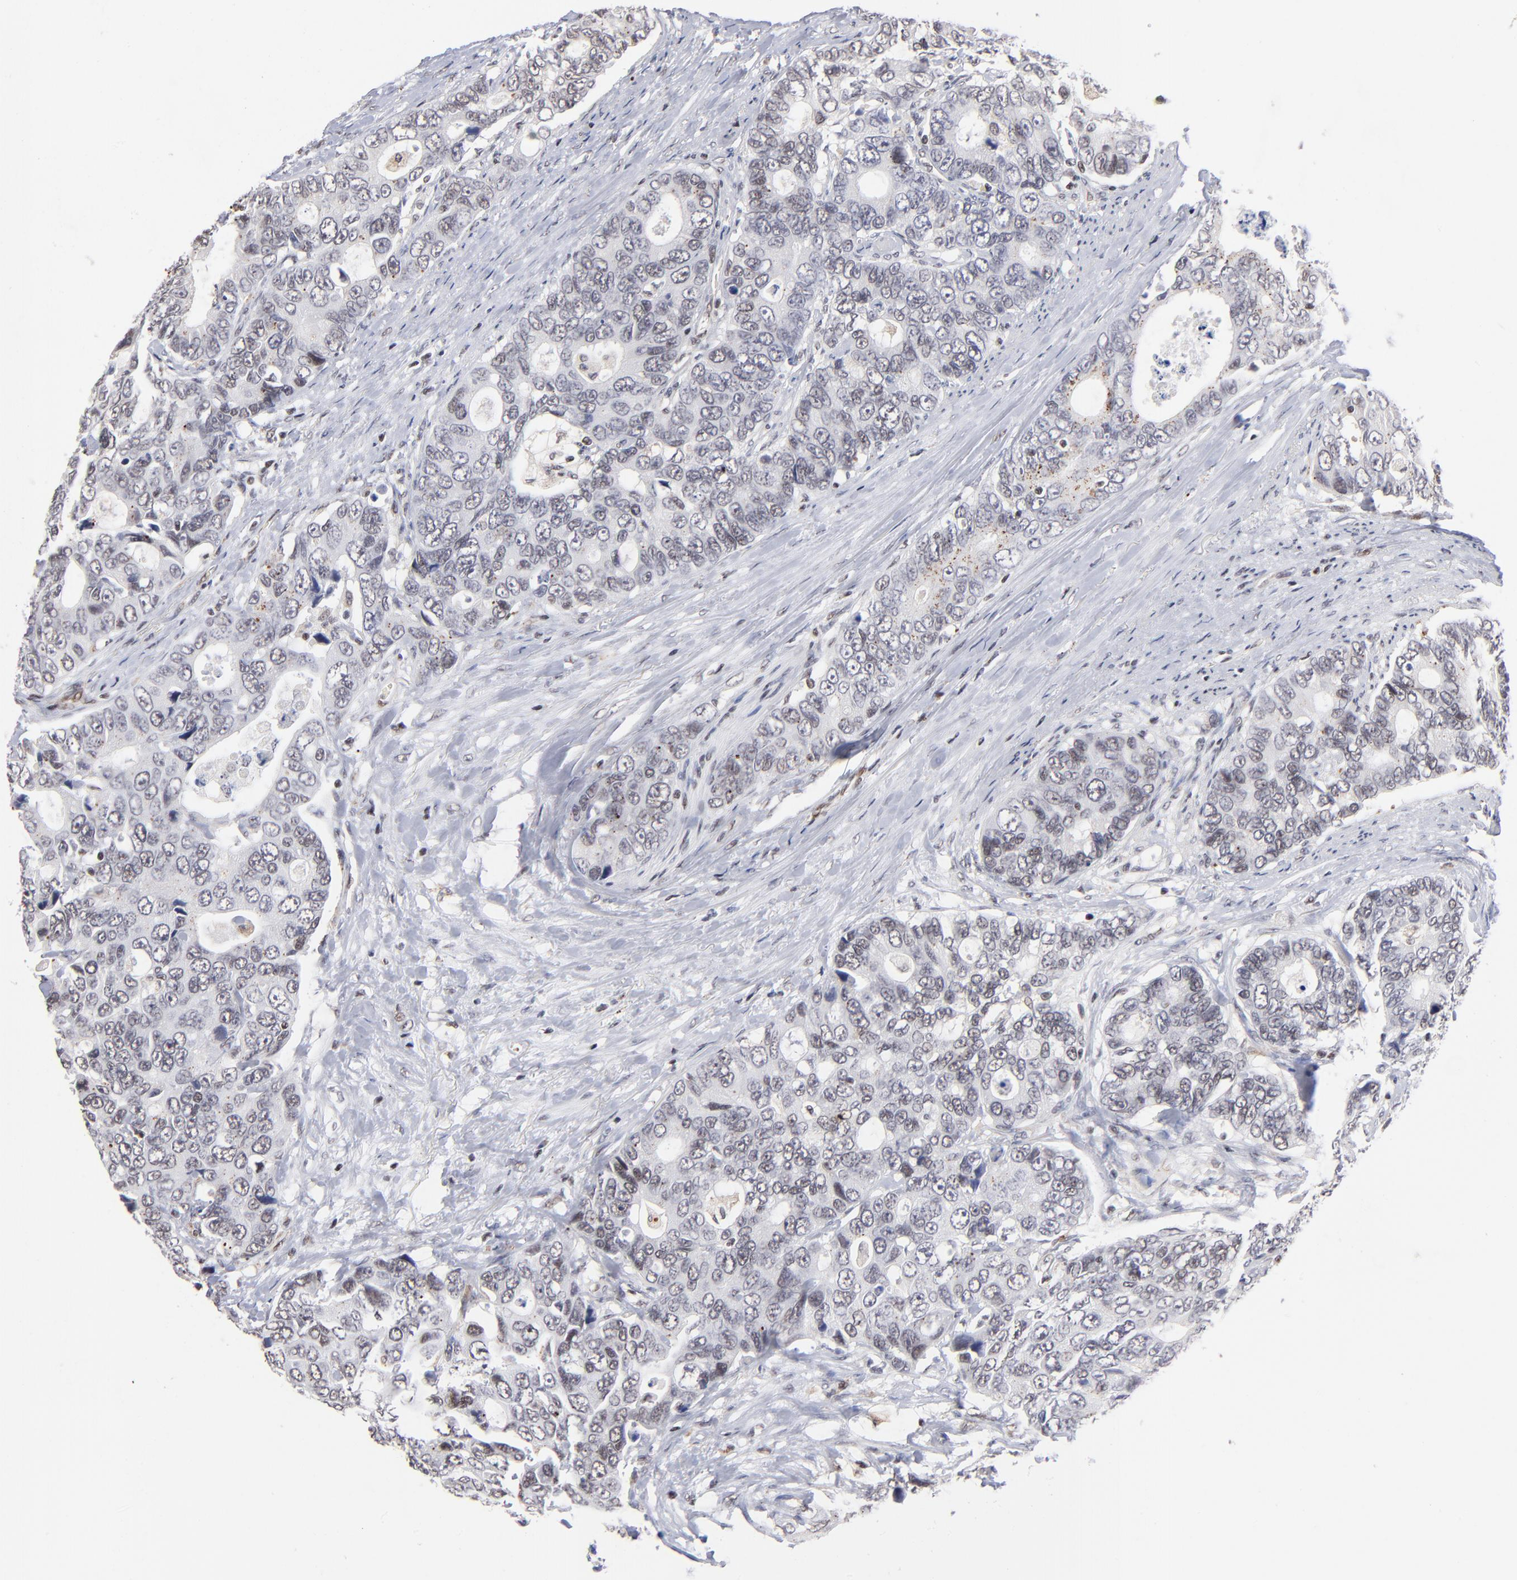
{"staining": {"intensity": "weak", "quantity": "<25%", "location": "nuclear"}, "tissue": "colorectal cancer", "cell_type": "Tumor cells", "image_type": "cancer", "snomed": [{"axis": "morphology", "description": "Adenocarcinoma, NOS"}, {"axis": "topography", "description": "Rectum"}], "caption": "An image of colorectal adenocarcinoma stained for a protein reveals no brown staining in tumor cells.", "gene": "GABPA", "patient": {"sex": "female", "age": 67}}